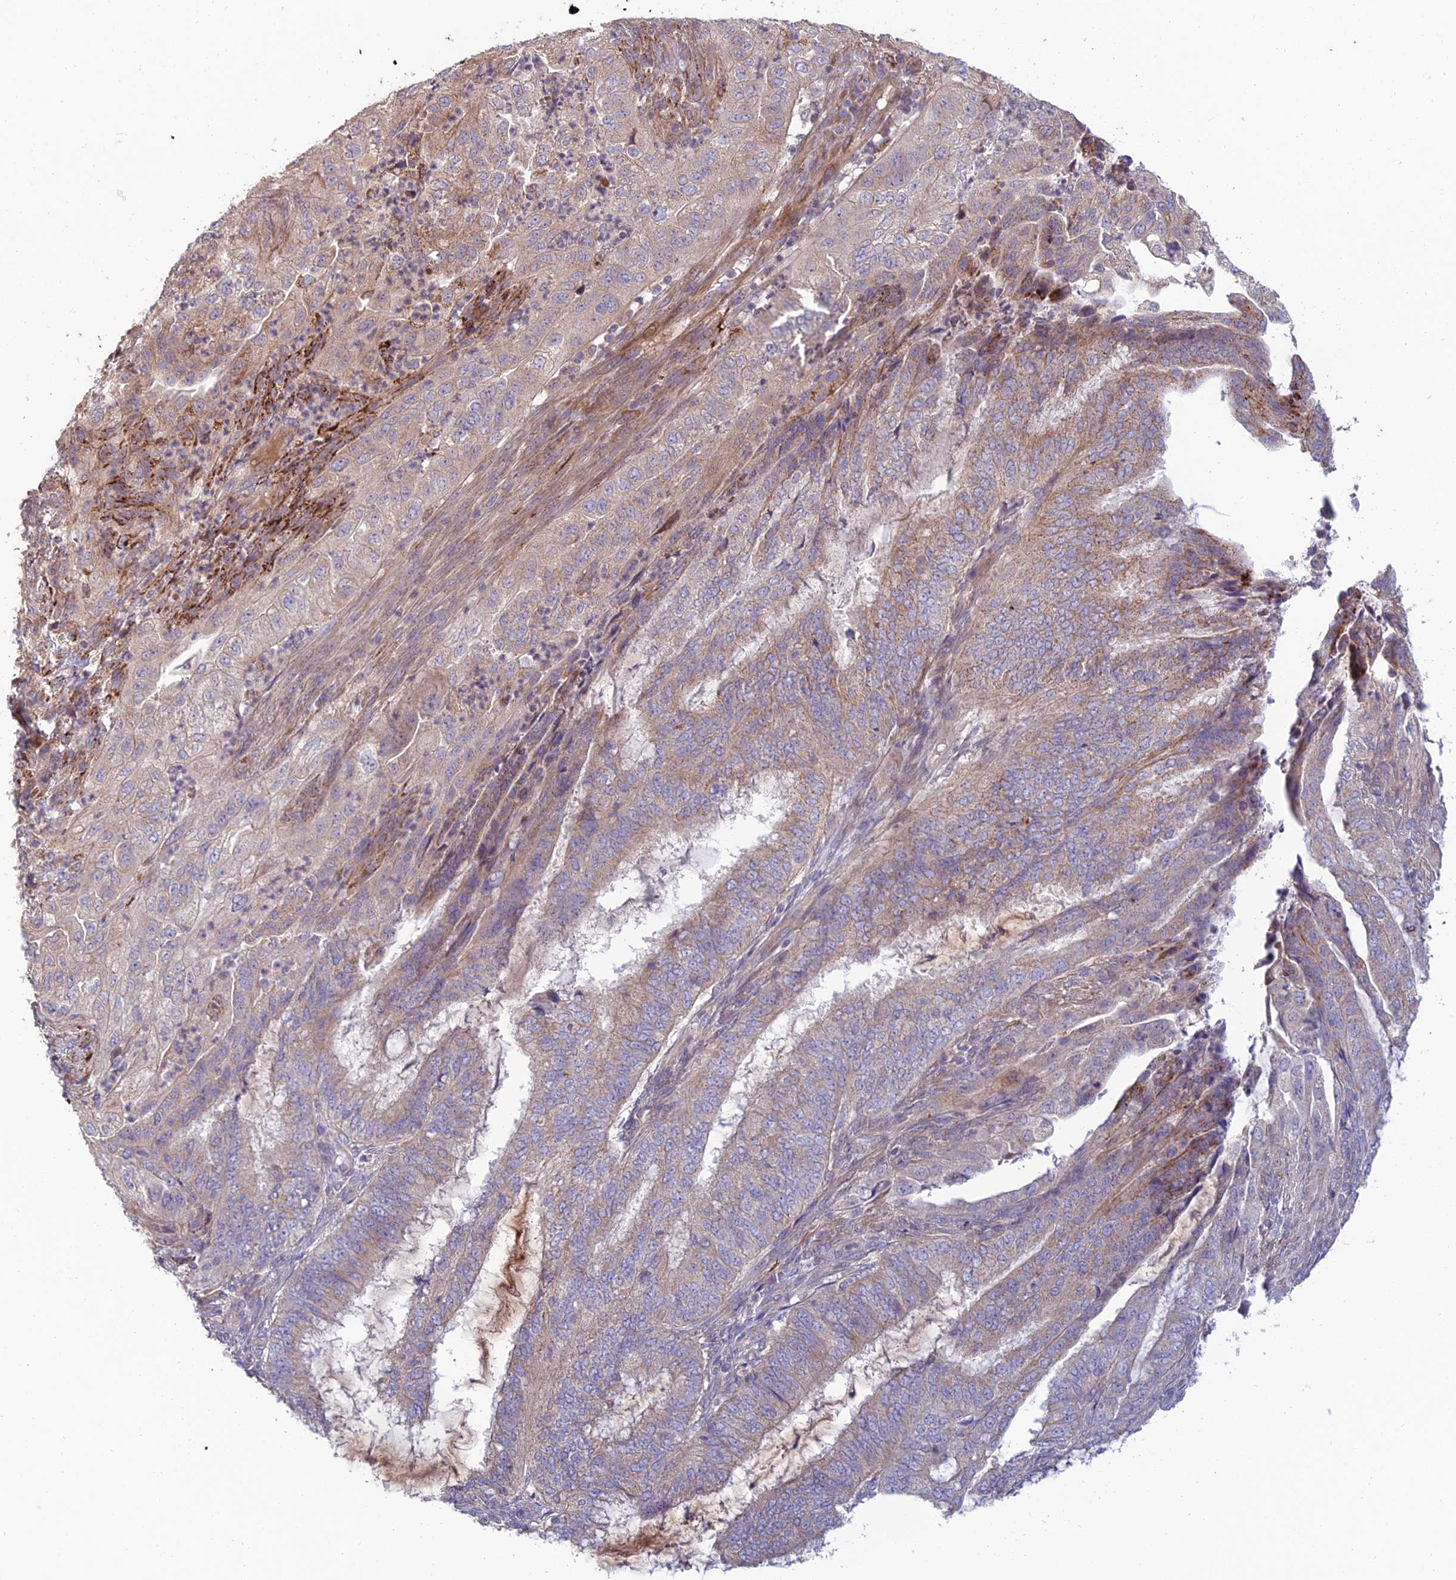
{"staining": {"intensity": "weak", "quantity": "25%-75%", "location": "cytoplasmic/membranous"}, "tissue": "endometrial cancer", "cell_type": "Tumor cells", "image_type": "cancer", "snomed": [{"axis": "morphology", "description": "Adenocarcinoma, NOS"}, {"axis": "topography", "description": "Endometrium"}], "caption": "A micrograph showing weak cytoplasmic/membranous staining in approximately 25%-75% of tumor cells in adenocarcinoma (endometrial), as visualized by brown immunohistochemical staining.", "gene": "C3orf20", "patient": {"sex": "female", "age": 51}}